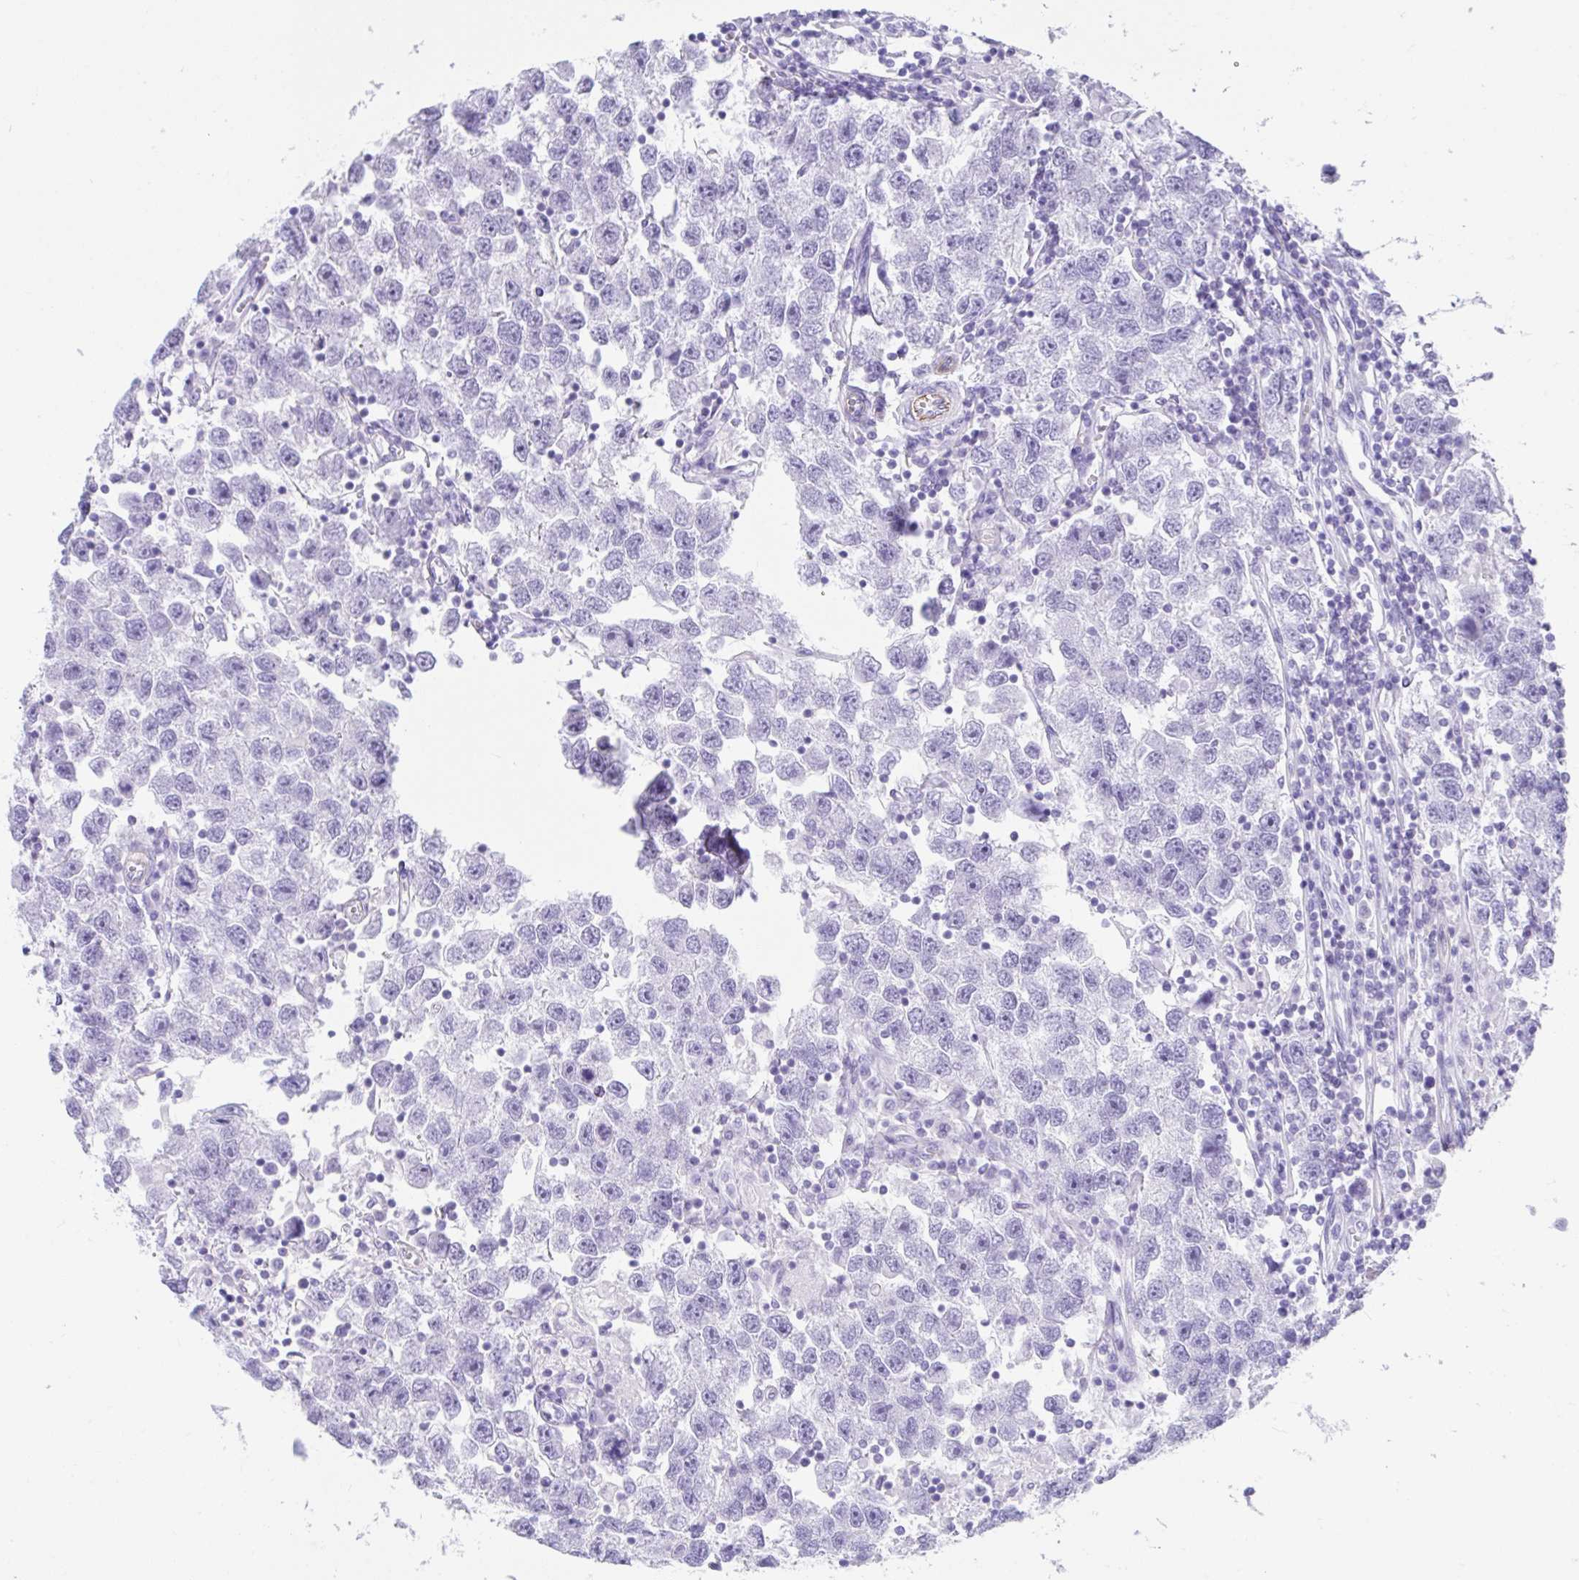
{"staining": {"intensity": "negative", "quantity": "none", "location": "none"}, "tissue": "testis cancer", "cell_type": "Tumor cells", "image_type": "cancer", "snomed": [{"axis": "morphology", "description": "Seminoma, NOS"}, {"axis": "topography", "description": "Testis"}], "caption": "An image of human testis cancer (seminoma) is negative for staining in tumor cells.", "gene": "FAM107A", "patient": {"sex": "male", "age": 26}}